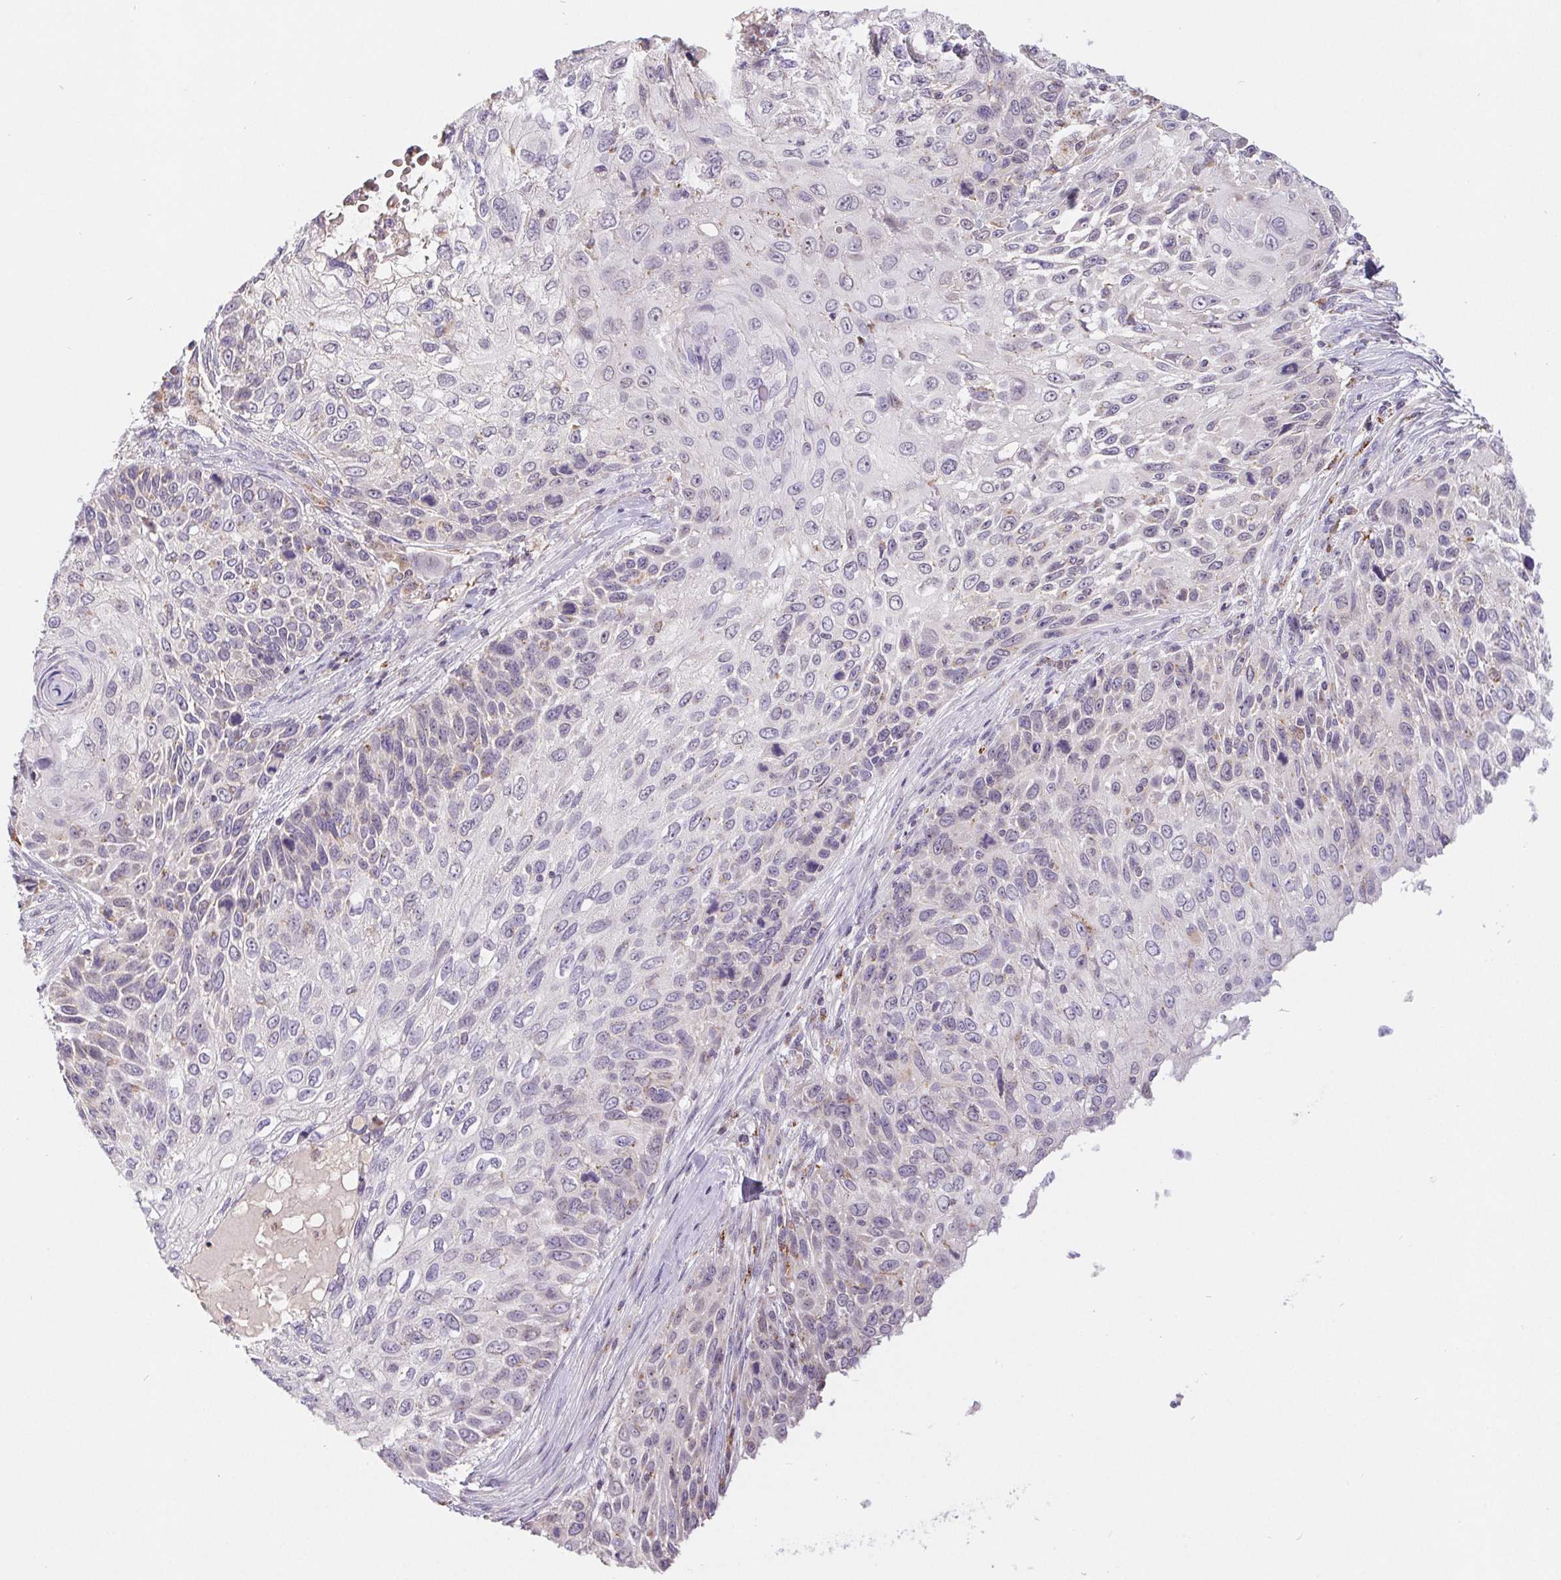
{"staining": {"intensity": "negative", "quantity": "none", "location": "none"}, "tissue": "skin cancer", "cell_type": "Tumor cells", "image_type": "cancer", "snomed": [{"axis": "morphology", "description": "Squamous cell carcinoma, NOS"}, {"axis": "topography", "description": "Skin"}], "caption": "Protein analysis of squamous cell carcinoma (skin) exhibits no significant positivity in tumor cells.", "gene": "EMC6", "patient": {"sex": "male", "age": 92}}